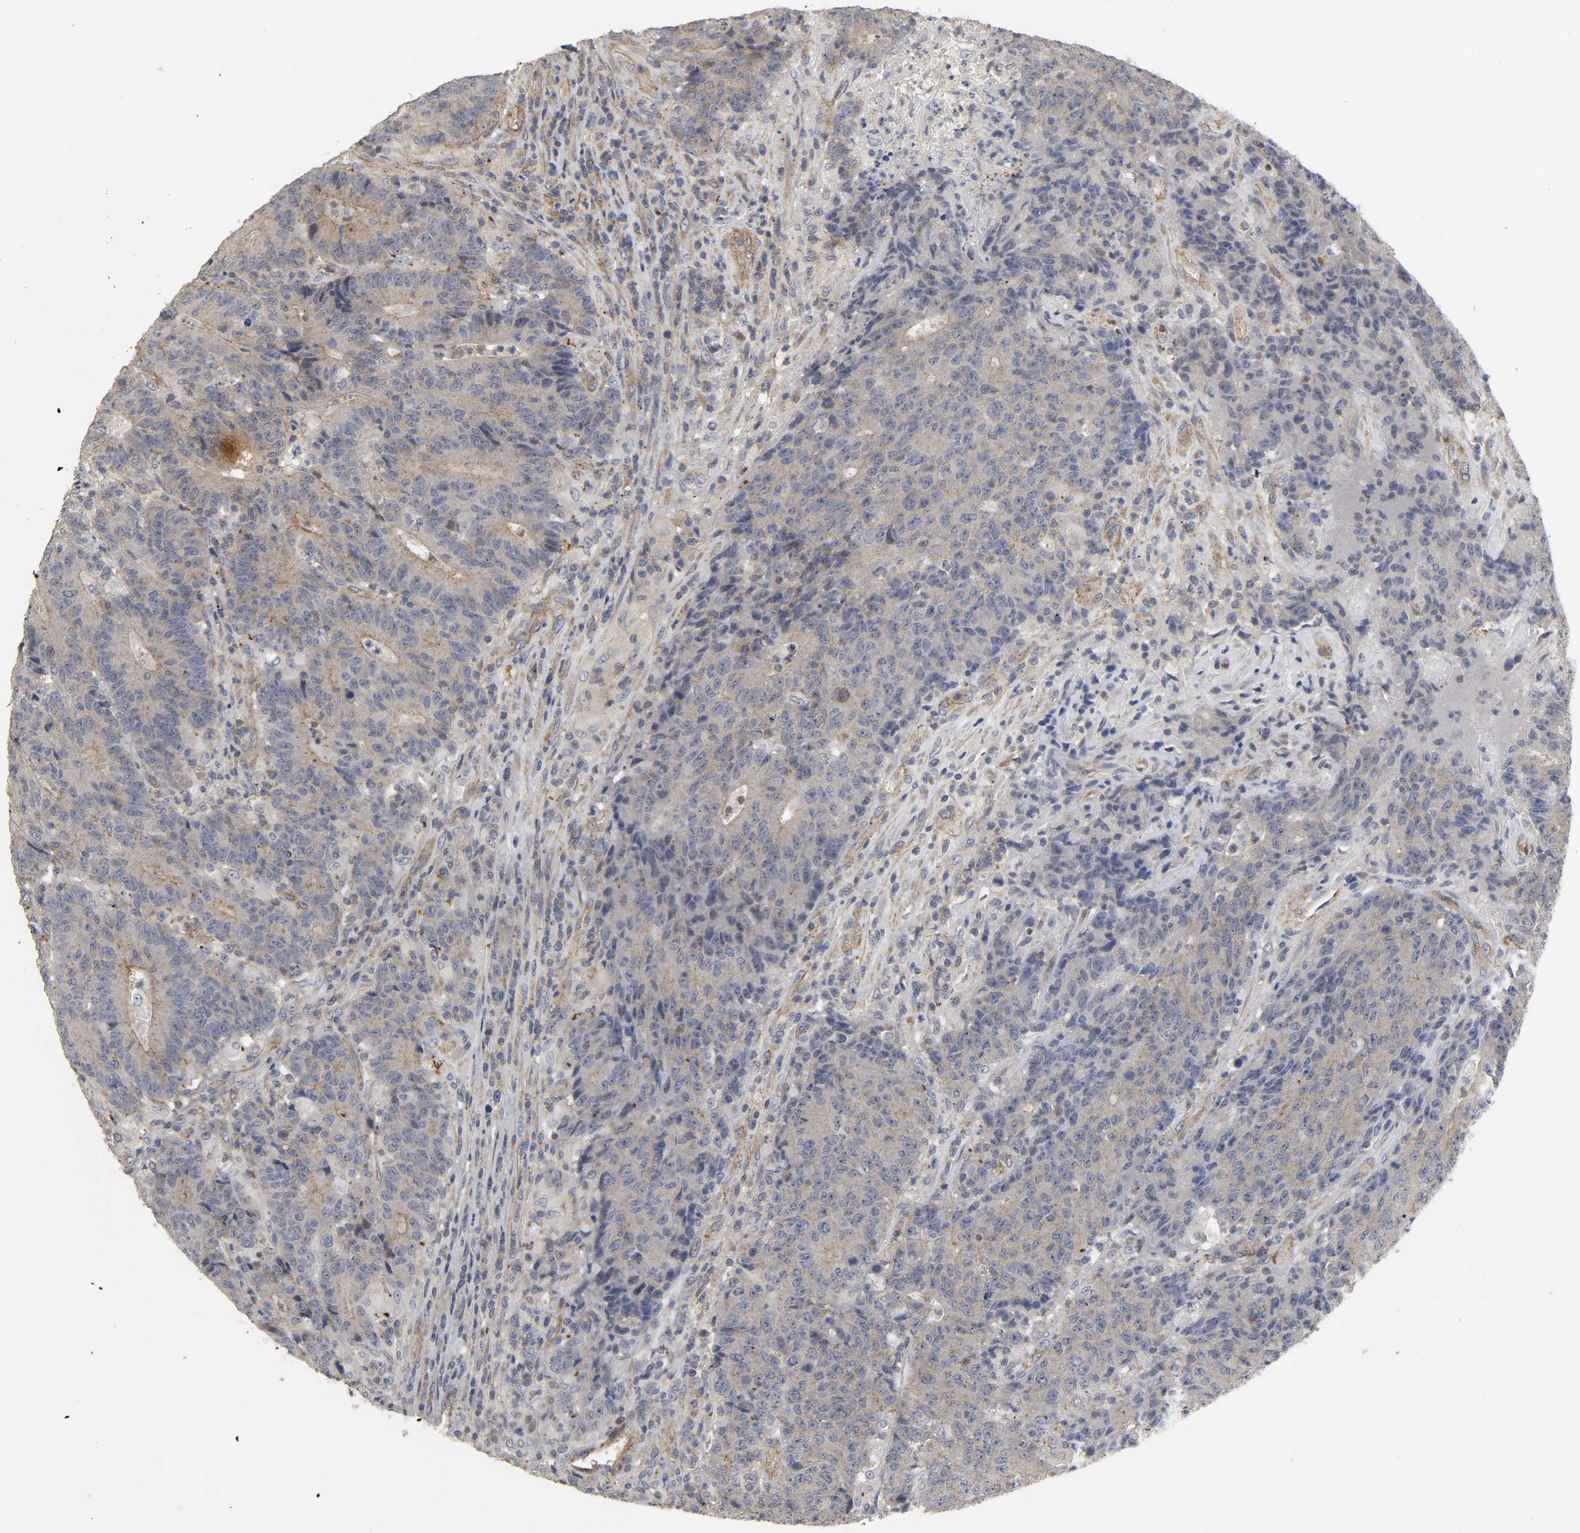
{"staining": {"intensity": "moderate", "quantity": ">75%", "location": "cytoplasmic/membranous"}, "tissue": "colorectal cancer", "cell_type": "Tumor cells", "image_type": "cancer", "snomed": [{"axis": "morphology", "description": "Normal tissue, NOS"}, {"axis": "morphology", "description": "Adenocarcinoma, NOS"}, {"axis": "topography", "description": "Colon"}], "caption": "Protein staining exhibits moderate cytoplasmic/membranous positivity in approximately >75% of tumor cells in colorectal adenocarcinoma.", "gene": "SH3GLB1", "patient": {"sex": "female", "age": 75}}